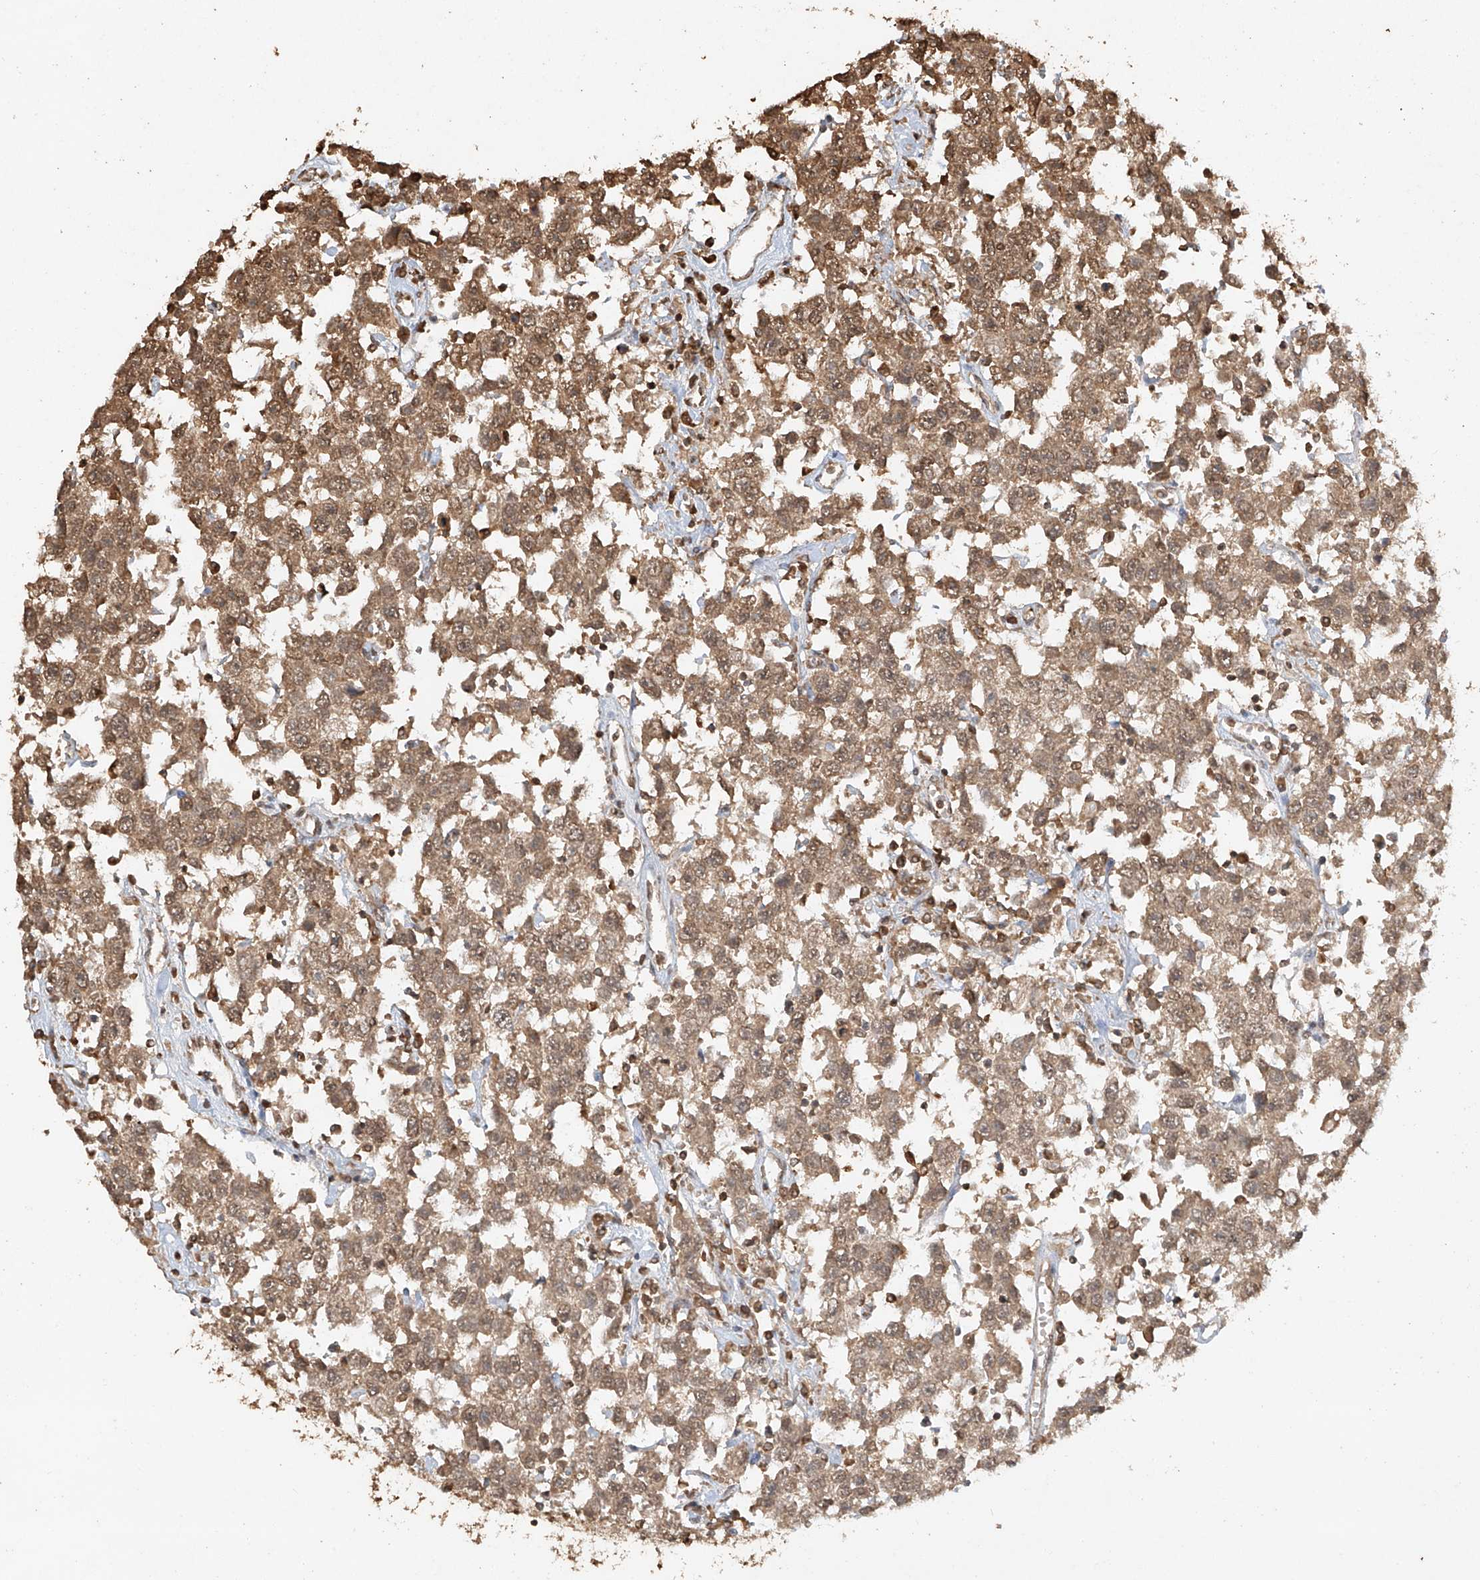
{"staining": {"intensity": "moderate", "quantity": ">75%", "location": "cytoplasmic/membranous,nuclear"}, "tissue": "testis cancer", "cell_type": "Tumor cells", "image_type": "cancer", "snomed": [{"axis": "morphology", "description": "Seminoma, NOS"}, {"axis": "topography", "description": "Testis"}], "caption": "Human testis cancer stained with a brown dye shows moderate cytoplasmic/membranous and nuclear positive staining in approximately >75% of tumor cells.", "gene": "TIGAR", "patient": {"sex": "male", "age": 41}}